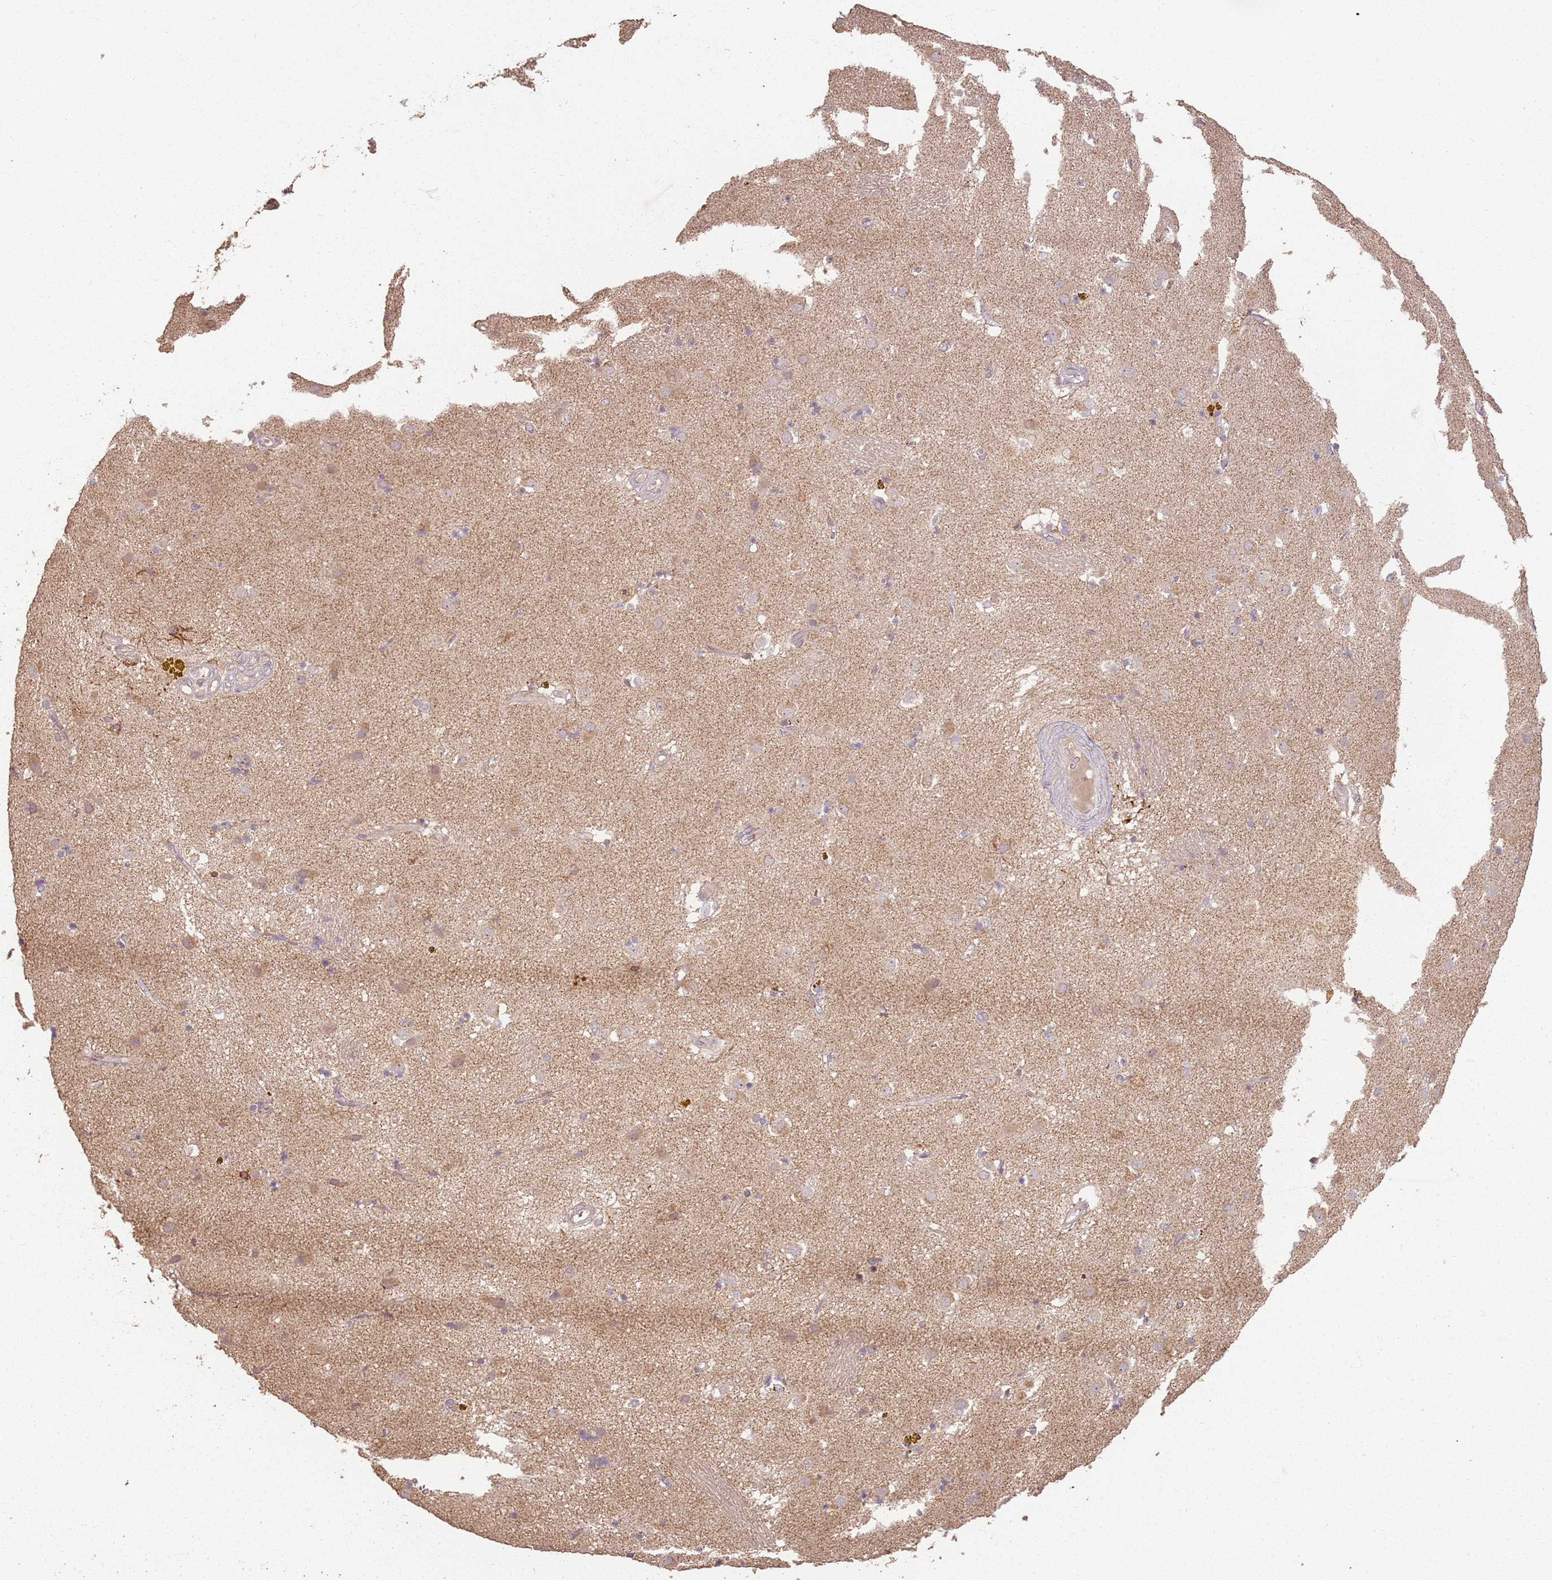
{"staining": {"intensity": "weak", "quantity": "<25%", "location": "cytoplasmic/membranous"}, "tissue": "caudate", "cell_type": "Glial cells", "image_type": "normal", "snomed": [{"axis": "morphology", "description": "Normal tissue, NOS"}, {"axis": "topography", "description": "Lateral ventricle wall"}], "caption": "High power microscopy image of an immunohistochemistry photomicrograph of benign caudate, revealing no significant positivity in glial cells. Brightfield microscopy of immunohistochemistry stained with DAB (brown) and hematoxylin (blue), captured at high magnification.", "gene": "CCDC168", "patient": {"sex": "male", "age": 70}}